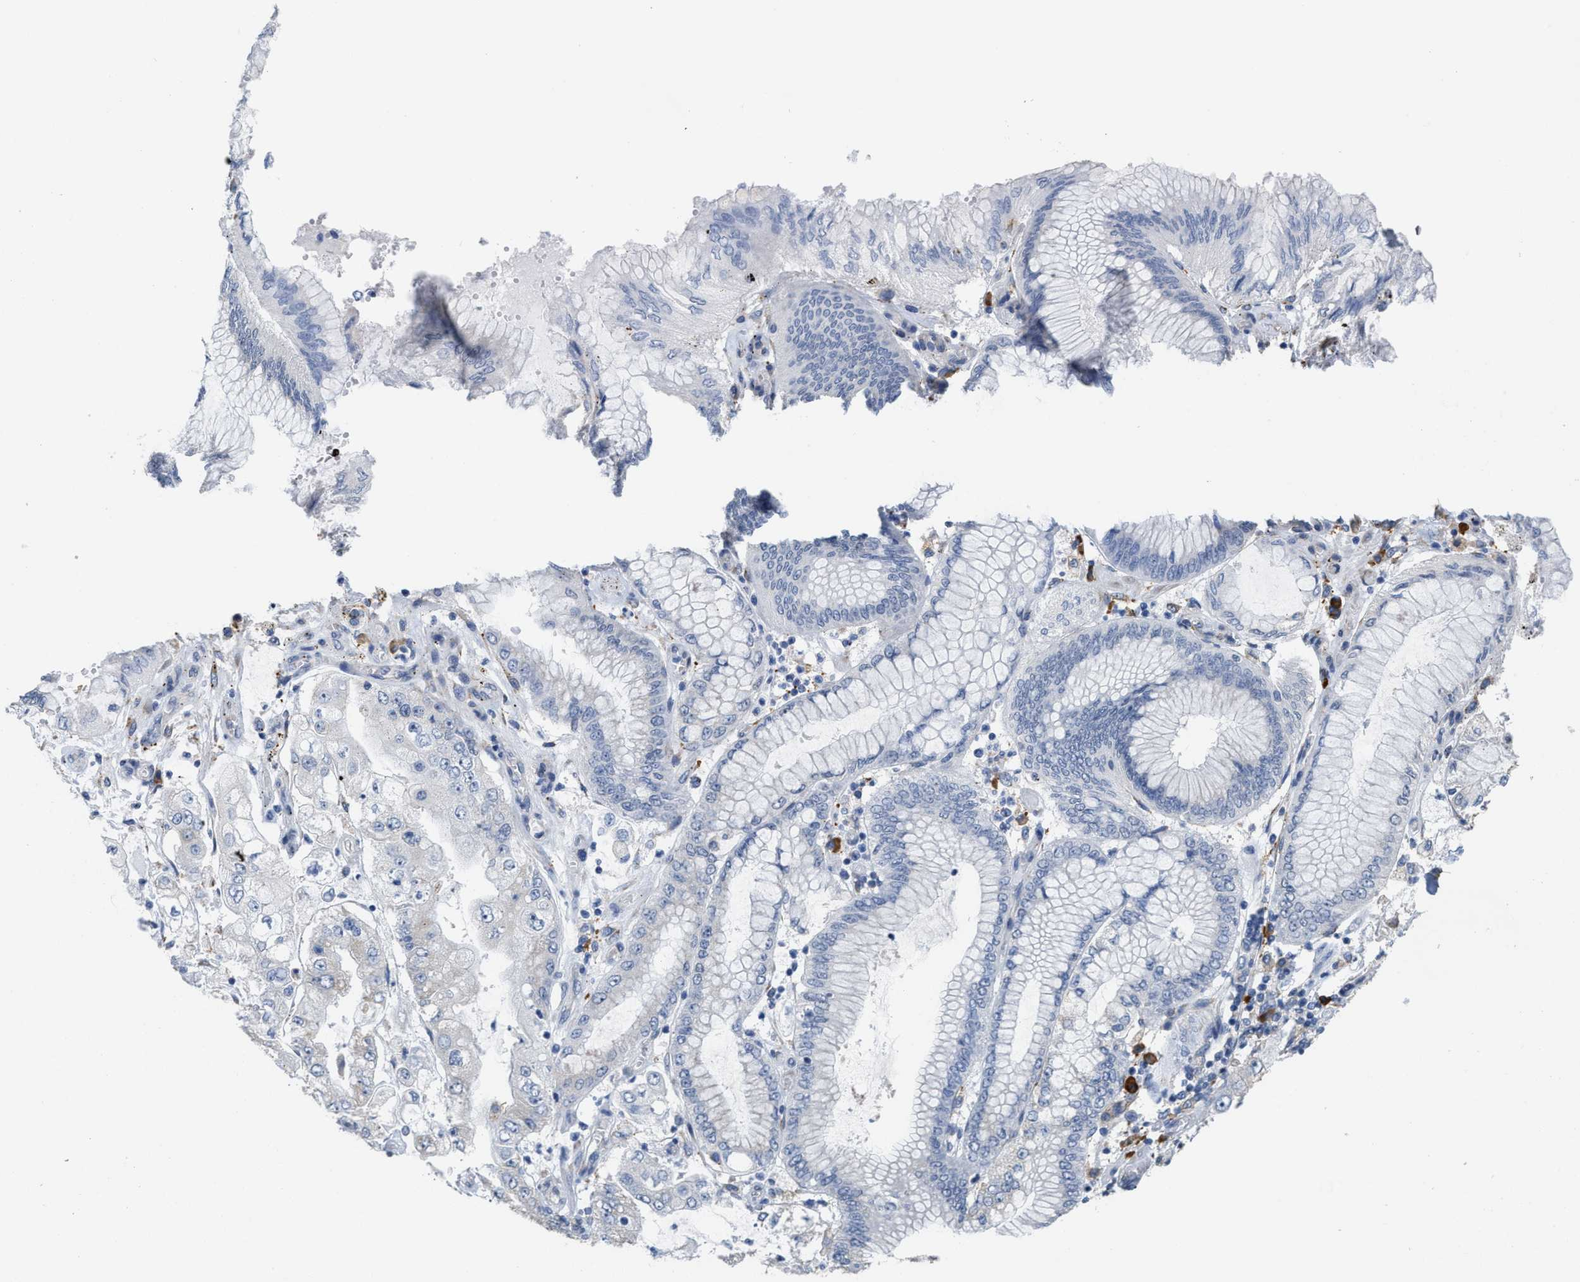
{"staining": {"intensity": "negative", "quantity": "none", "location": "none"}, "tissue": "stomach cancer", "cell_type": "Tumor cells", "image_type": "cancer", "snomed": [{"axis": "morphology", "description": "Adenocarcinoma, NOS"}, {"axis": "topography", "description": "Stomach"}], "caption": "This is a histopathology image of immunohistochemistry staining of stomach adenocarcinoma, which shows no expression in tumor cells.", "gene": "RYR2", "patient": {"sex": "male", "age": 76}}